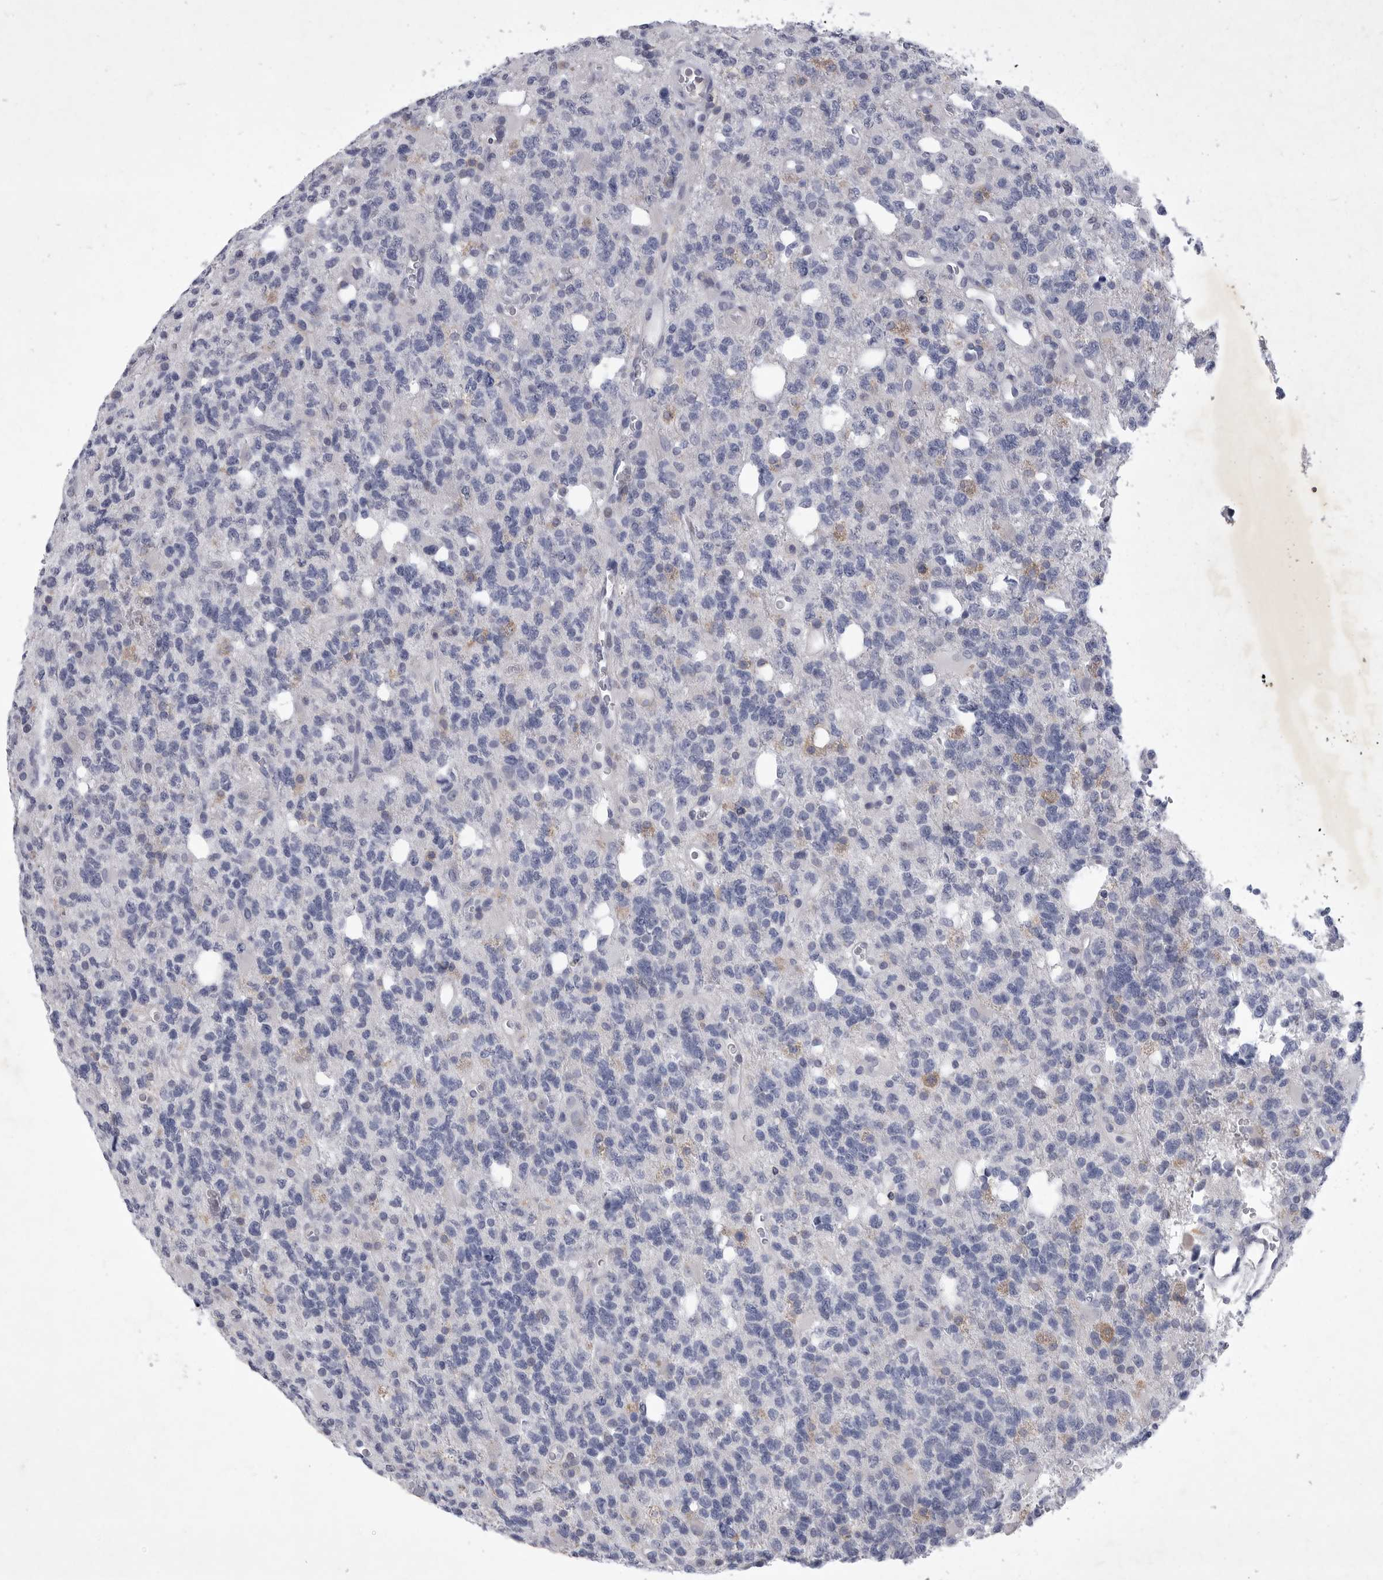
{"staining": {"intensity": "negative", "quantity": "none", "location": "none"}, "tissue": "glioma", "cell_type": "Tumor cells", "image_type": "cancer", "snomed": [{"axis": "morphology", "description": "Glioma, malignant, High grade"}, {"axis": "topography", "description": "Brain"}], "caption": "A high-resolution histopathology image shows immunohistochemistry staining of glioma, which exhibits no significant staining in tumor cells.", "gene": "SIGLEC10", "patient": {"sex": "female", "age": 62}}